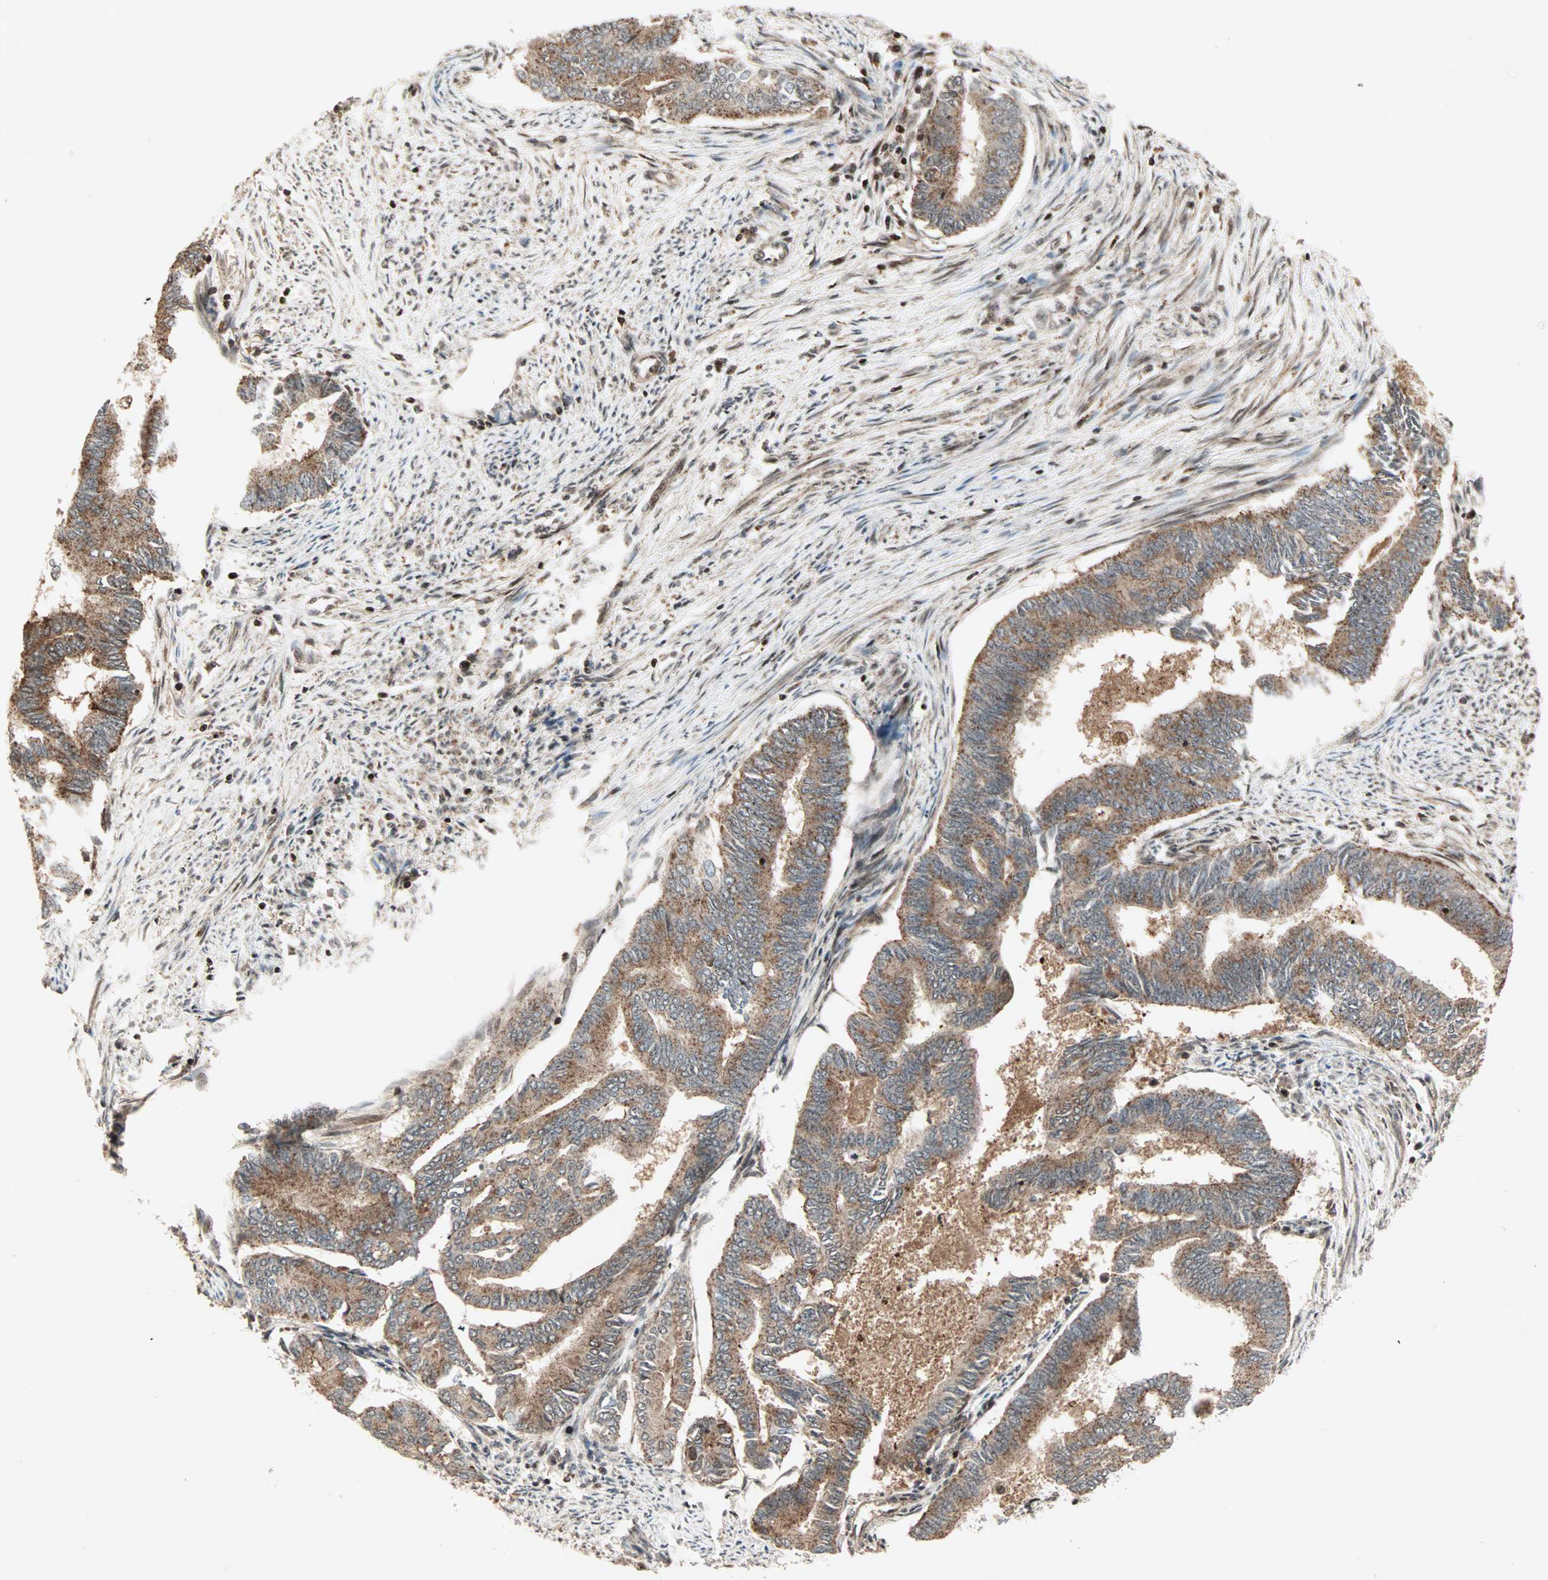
{"staining": {"intensity": "moderate", "quantity": ">75%", "location": "cytoplasmic/membranous,nuclear"}, "tissue": "endometrial cancer", "cell_type": "Tumor cells", "image_type": "cancer", "snomed": [{"axis": "morphology", "description": "Adenocarcinoma, NOS"}, {"axis": "topography", "description": "Endometrium"}], "caption": "IHC photomicrograph of neoplastic tissue: human endometrial cancer (adenocarcinoma) stained using immunohistochemistry (IHC) exhibits medium levels of moderate protein expression localized specifically in the cytoplasmic/membranous and nuclear of tumor cells, appearing as a cytoplasmic/membranous and nuclear brown color.", "gene": "ZBED9", "patient": {"sex": "female", "age": 86}}